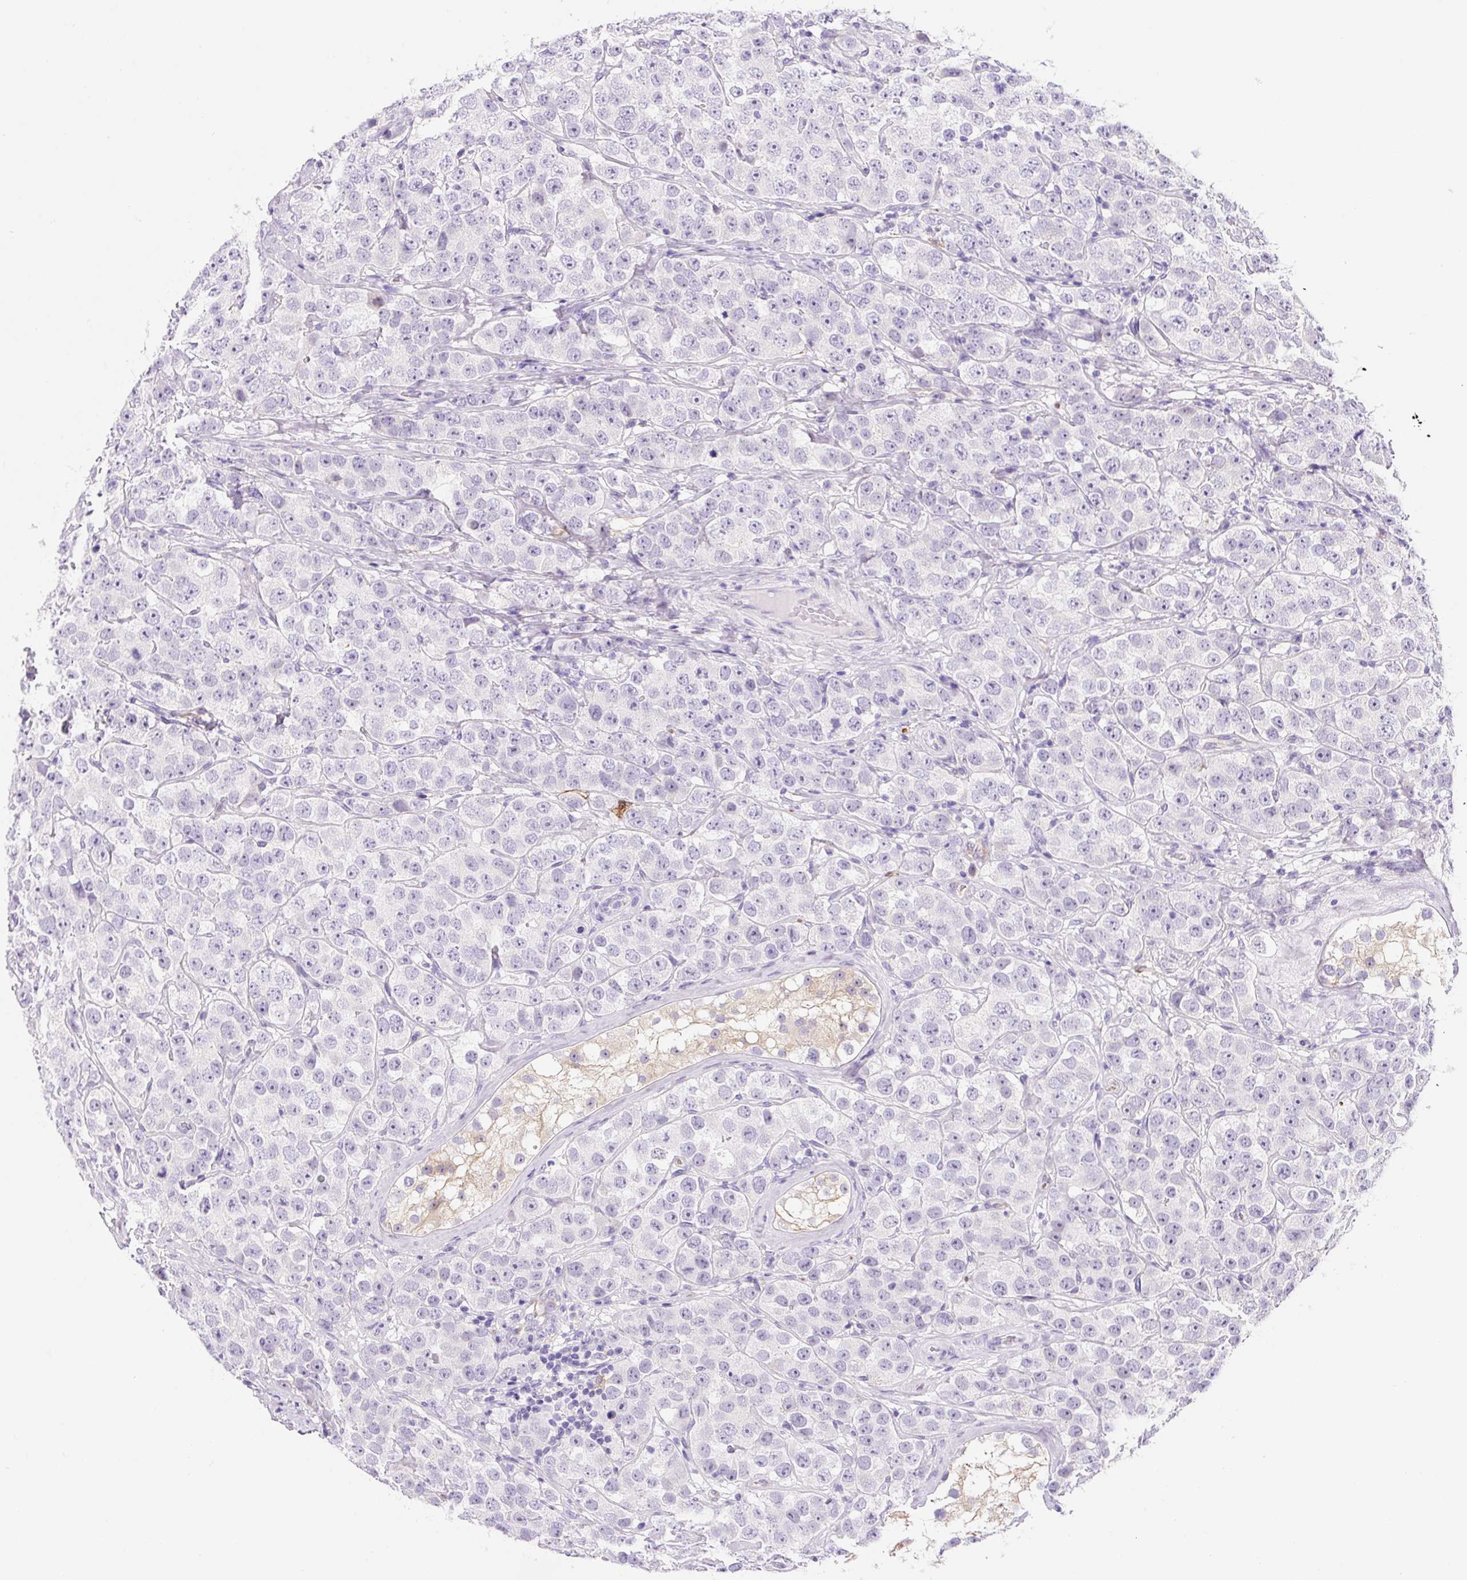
{"staining": {"intensity": "negative", "quantity": "none", "location": "none"}, "tissue": "testis cancer", "cell_type": "Tumor cells", "image_type": "cancer", "snomed": [{"axis": "morphology", "description": "Seminoma, NOS"}, {"axis": "topography", "description": "Testis"}], "caption": "DAB immunohistochemical staining of testis seminoma exhibits no significant staining in tumor cells.", "gene": "ASB4", "patient": {"sex": "male", "age": 28}}